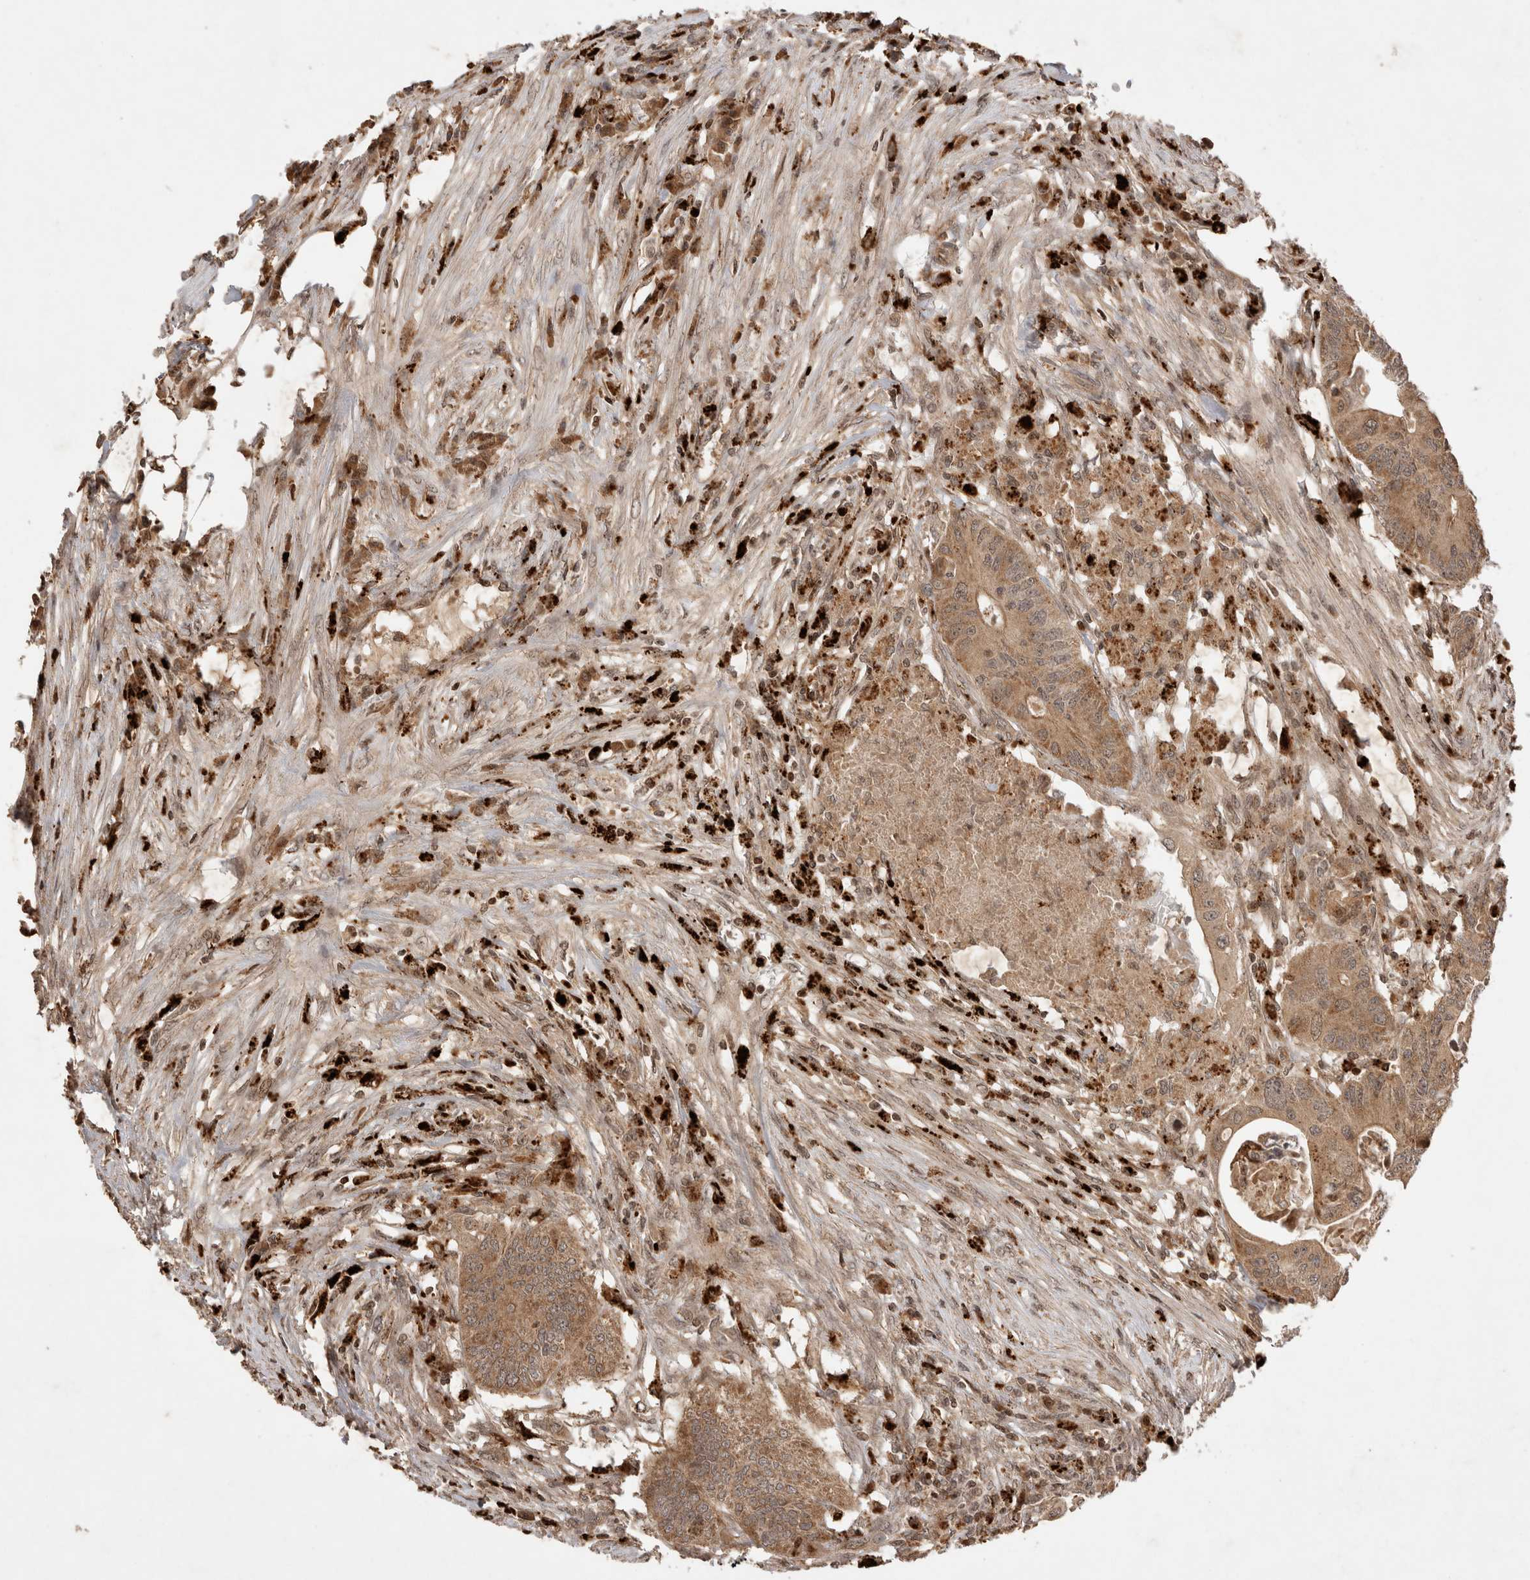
{"staining": {"intensity": "moderate", "quantity": ">75%", "location": "cytoplasmic/membranous"}, "tissue": "colorectal cancer", "cell_type": "Tumor cells", "image_type": "cancer", "snomed": [{"axis": "morphology", "description": "Adenocarcinoma, NOS"}, {"axis": "topography", "description": "Colon"}], "caption": "Brown immunohistochemical staining in human colorectal adenocarcinoma demonstrates moderate cytoplasmic/membranous staining in approximately >75% of tumor cells.", "gene": "FAM221A", "patient": {"sex": "male", "age": 71}}